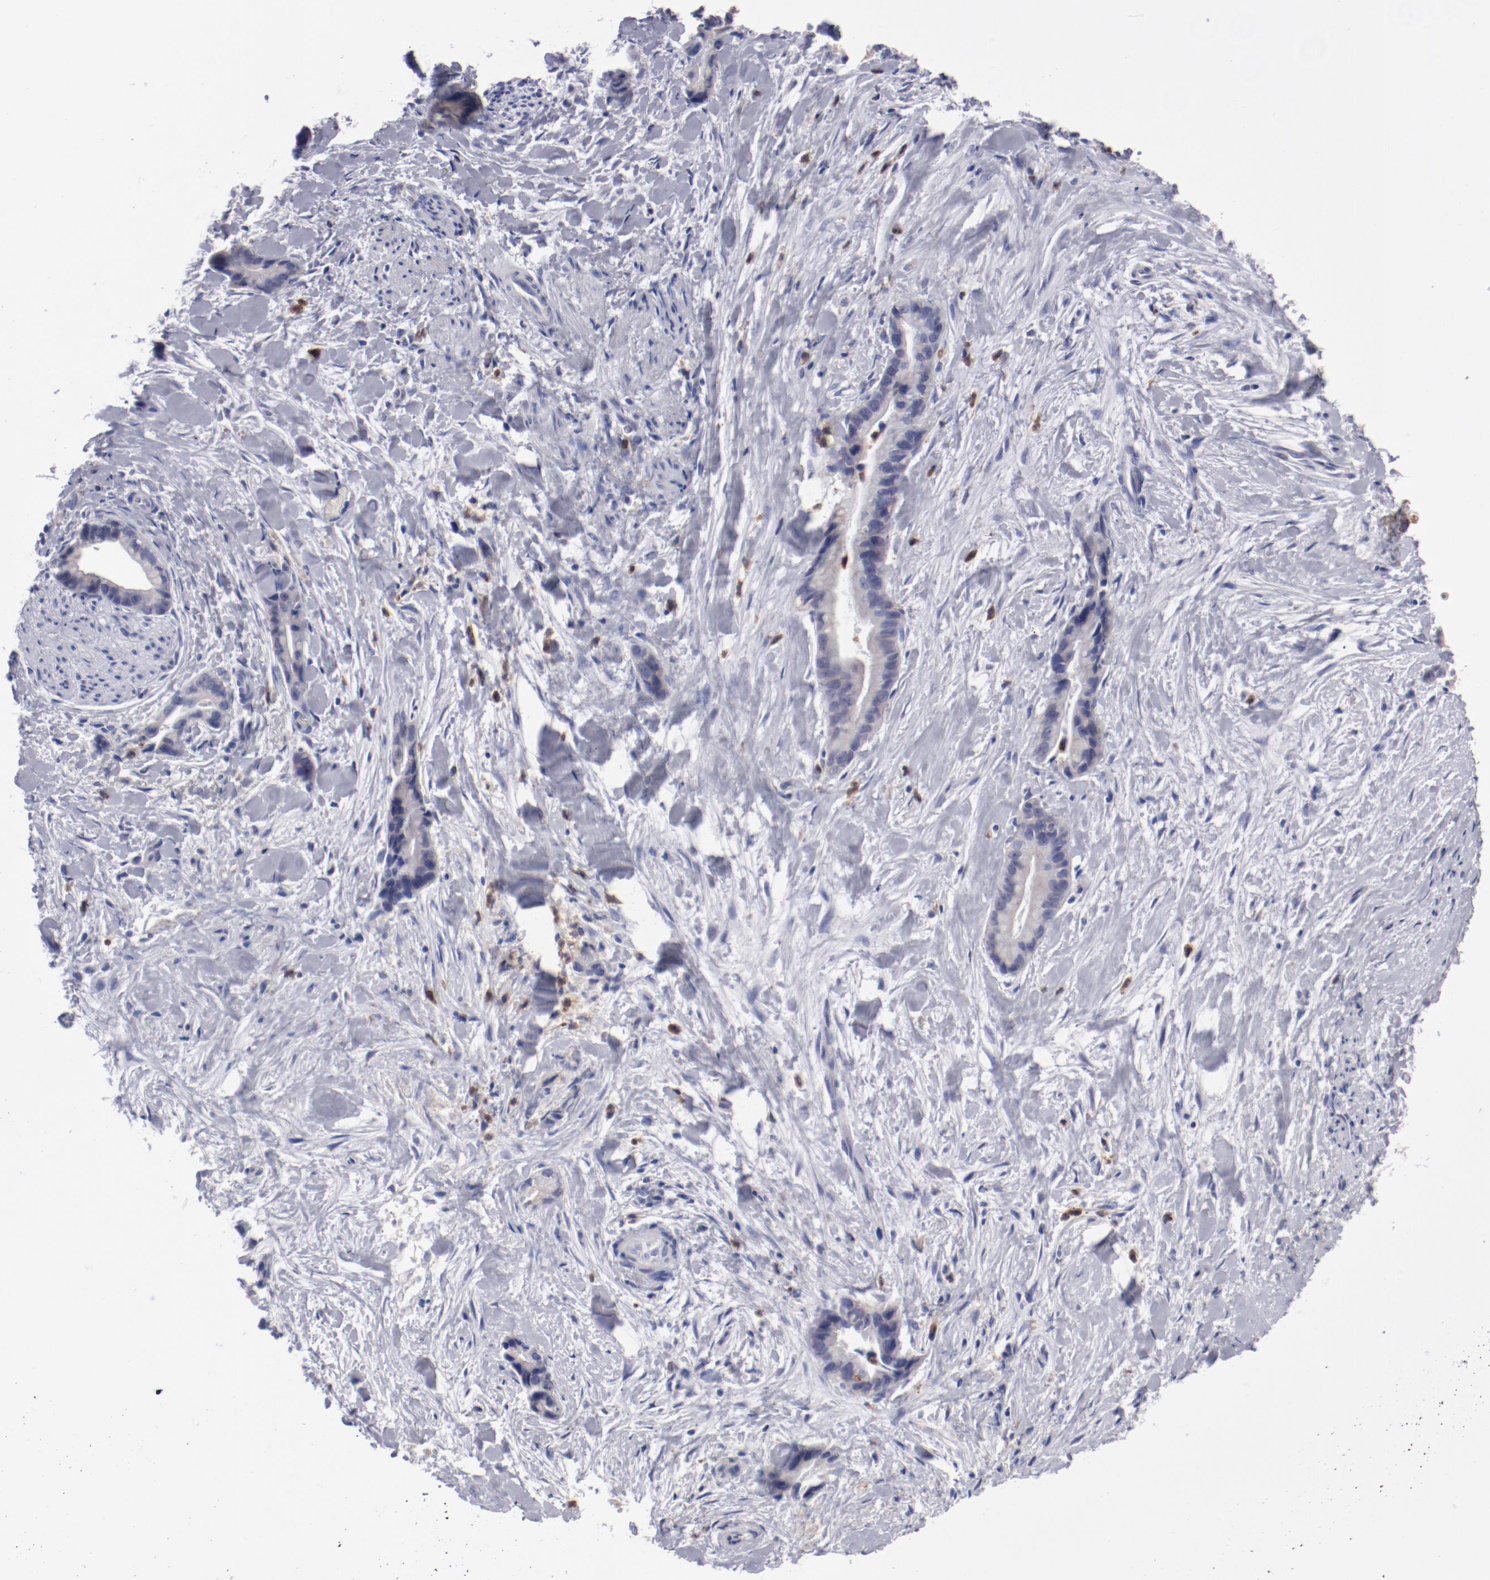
{"staining": {"intensity": "weak", "quantity": ">75%", "location": "cytoplasmic/membranous"}, "tissue": "liver cancer", "cell_type": "Tumor cells", "image_type": "cancer", "snomed": [{"axis": "morphology", "description": "Cholangiocarcinoma"}, {"axis": "topography", "description": "Liver"}], "caption": "Immunohistochemical staining of human liver cholangiocarcinoma reveals low levels of weak cytoplasmic/membranous staining in approximately >75% of tumor cells.", "gene": "FGR", "patient": {"sex": "female", "age": 55}}